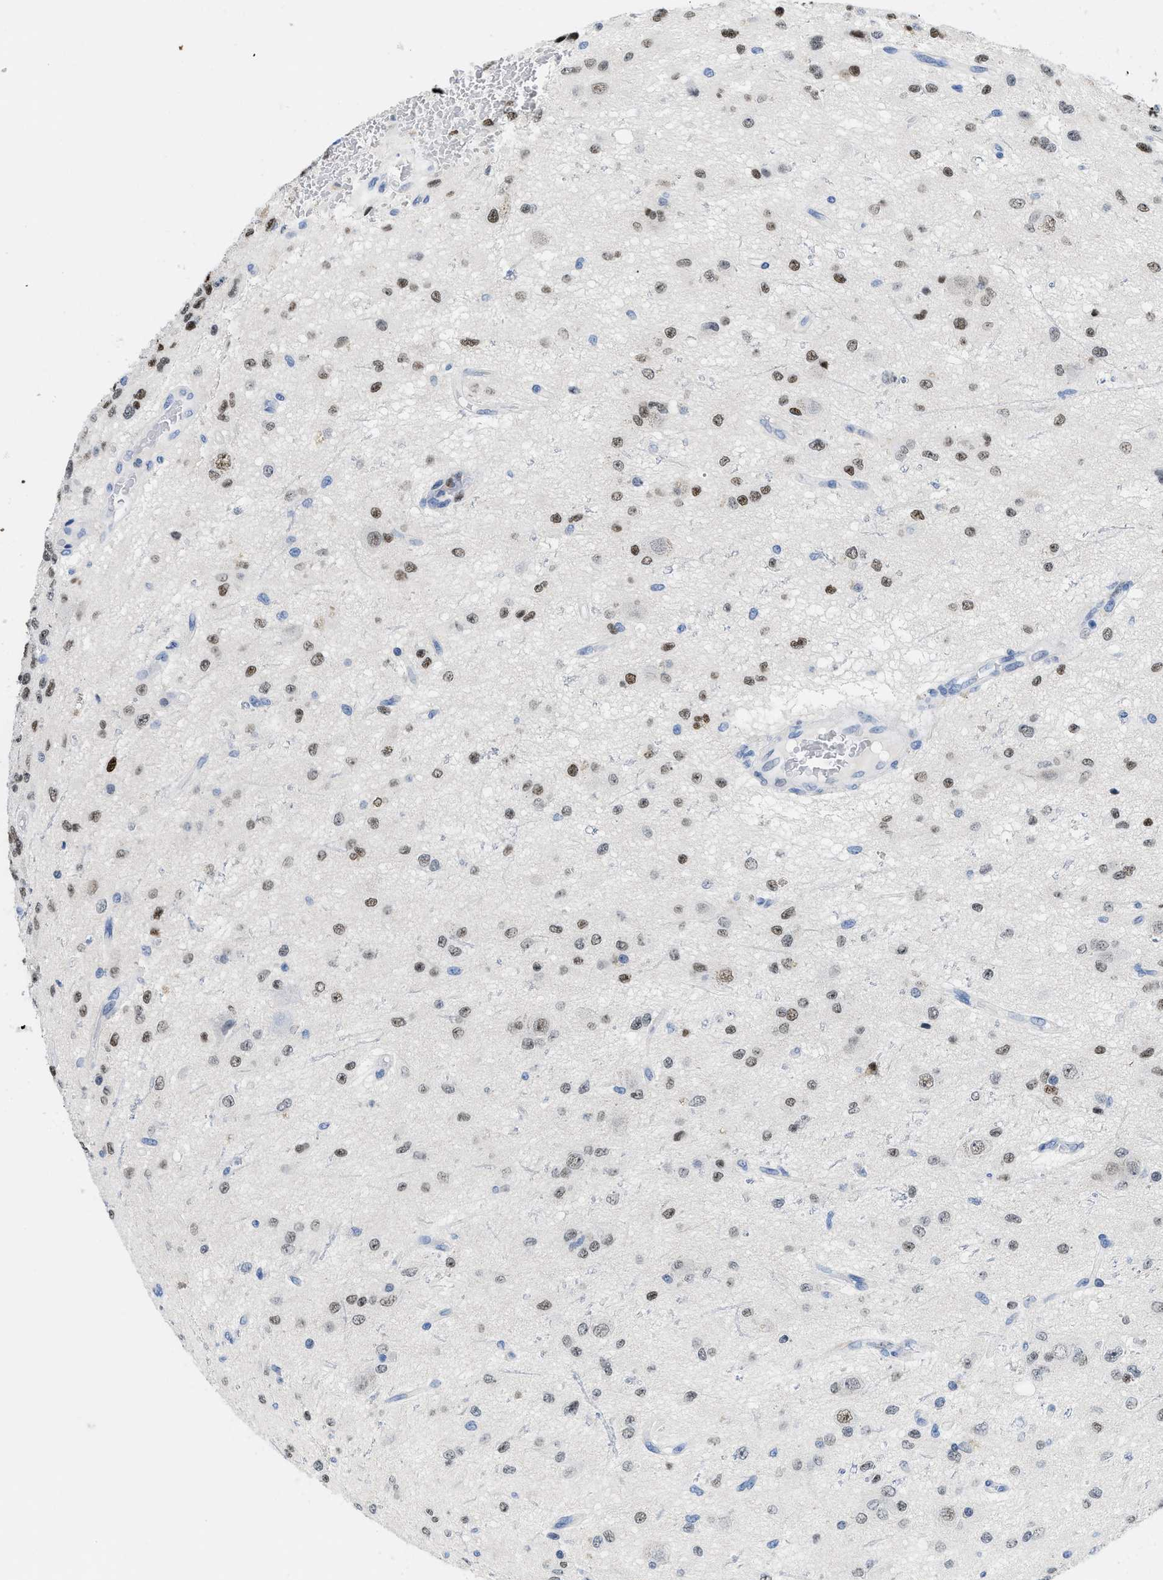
{"staining": {"intensity": "strong", "quantity": ">75%", "location": "nuclear"}, "tissue": "glioma", "cell_type": "Tumor cells", "image_type": "cancer", "snomed": [{"axis": "morphology", "description": "Glioma, malignant, High grade"}, {"axis": "topography", "description": "pancreas cauda"}], "caption": "Immunohistochemical staining of malignant glioma (high-grade) demonstrates high levels of strong nuclear staining in about >75% of tumor cells.", "gene": "NFIX", "patient": {"sex": "male", "age": 60}}